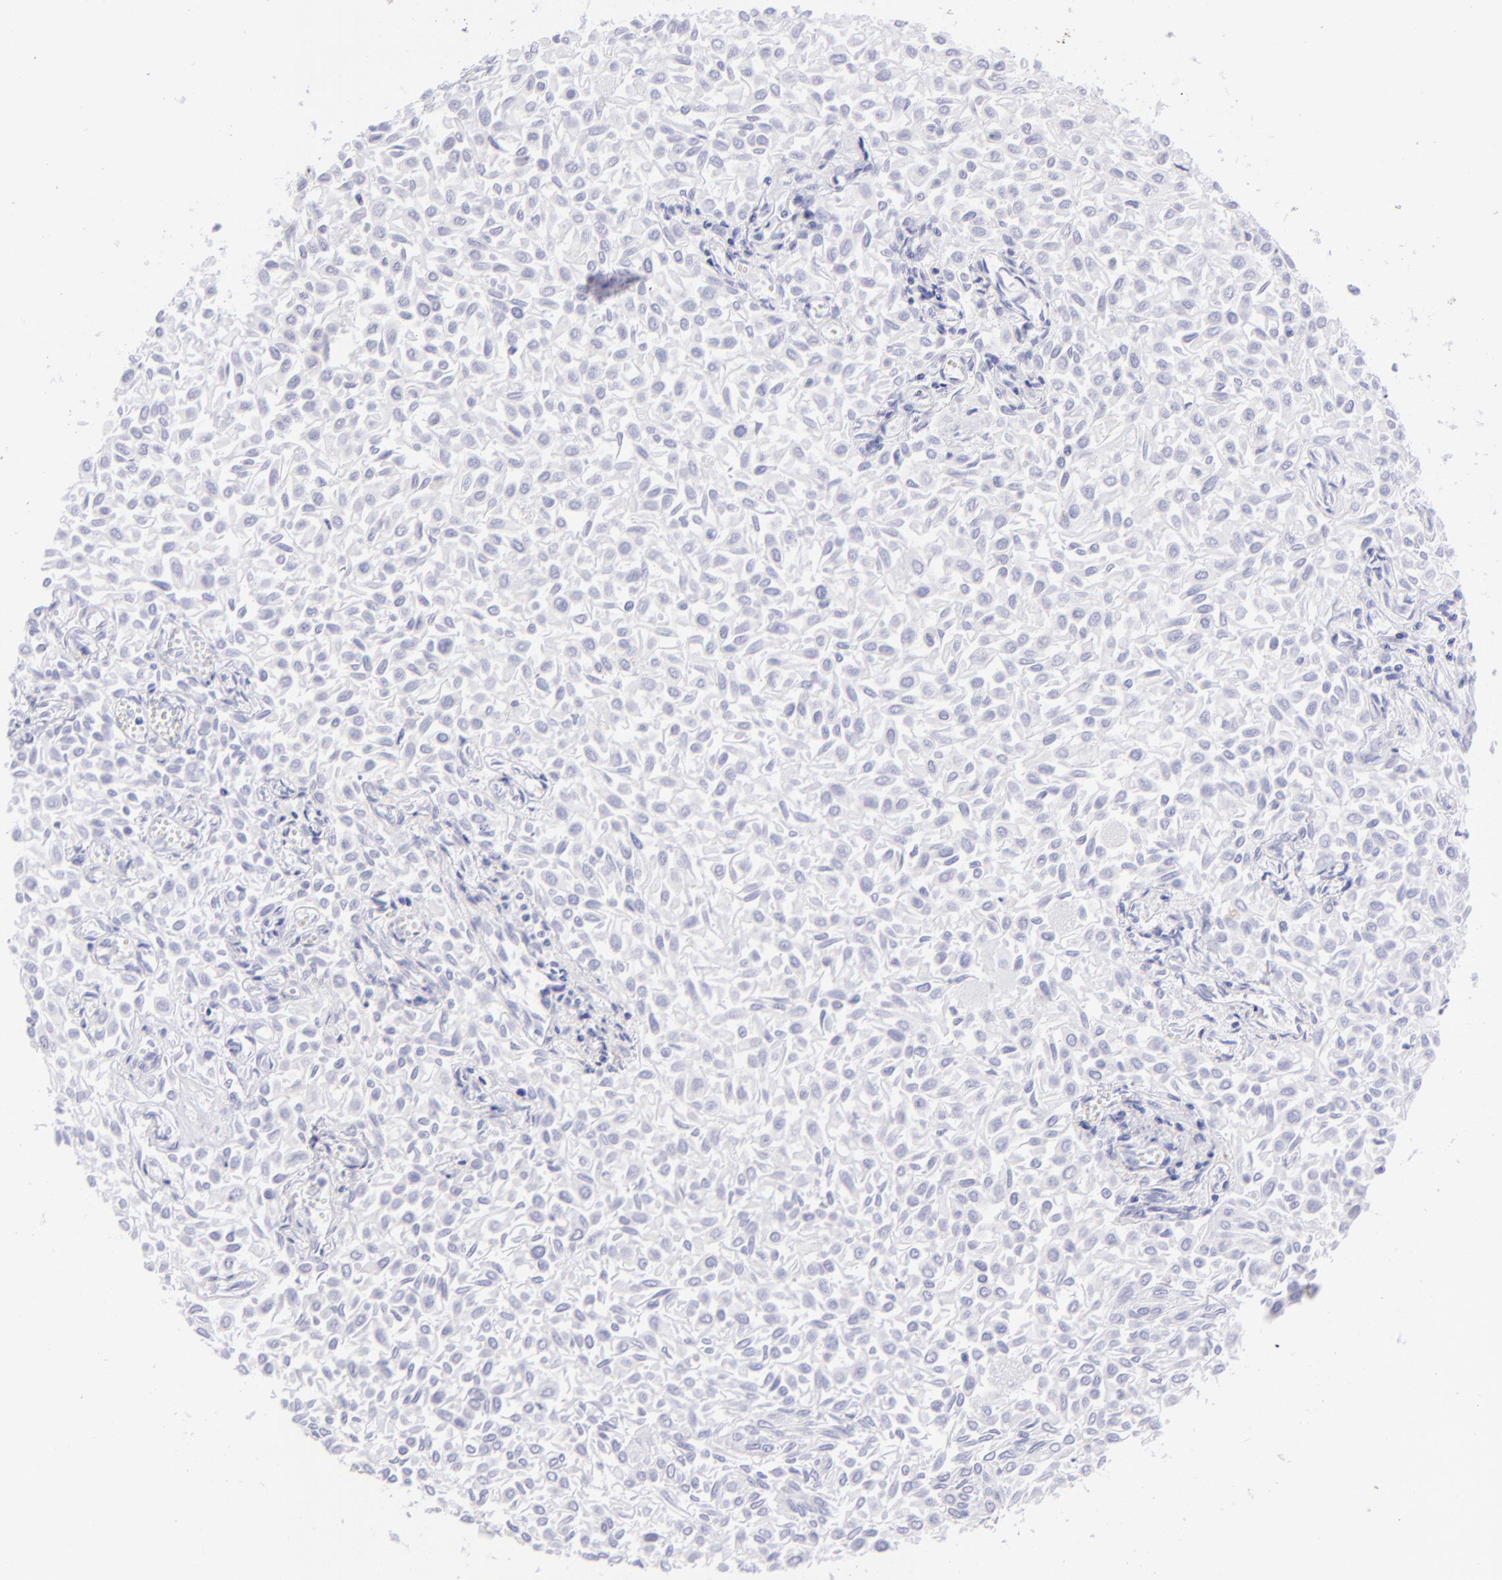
{"staining": {"intensity": "negative", "quantity": "none", "location": "none"}, "tissue": "urothelial cancer", "cell_type": "Tumor cells", "image_type": "cancer", "snomed": [{"axis": "morphology", "description": "Urothelial carcinoma, Low grade"}, {"axis": "topography", "description": "Urinary bladder"}], "caption": "This is a image of immunohistochemistry staining of urothelial cancer, which shows no expression in tumor cells. (Immunohistochemistry, brightfield microscopy, high magnification).", "gene": "CD72", "patient": {"sex": "male", "age": 64}}